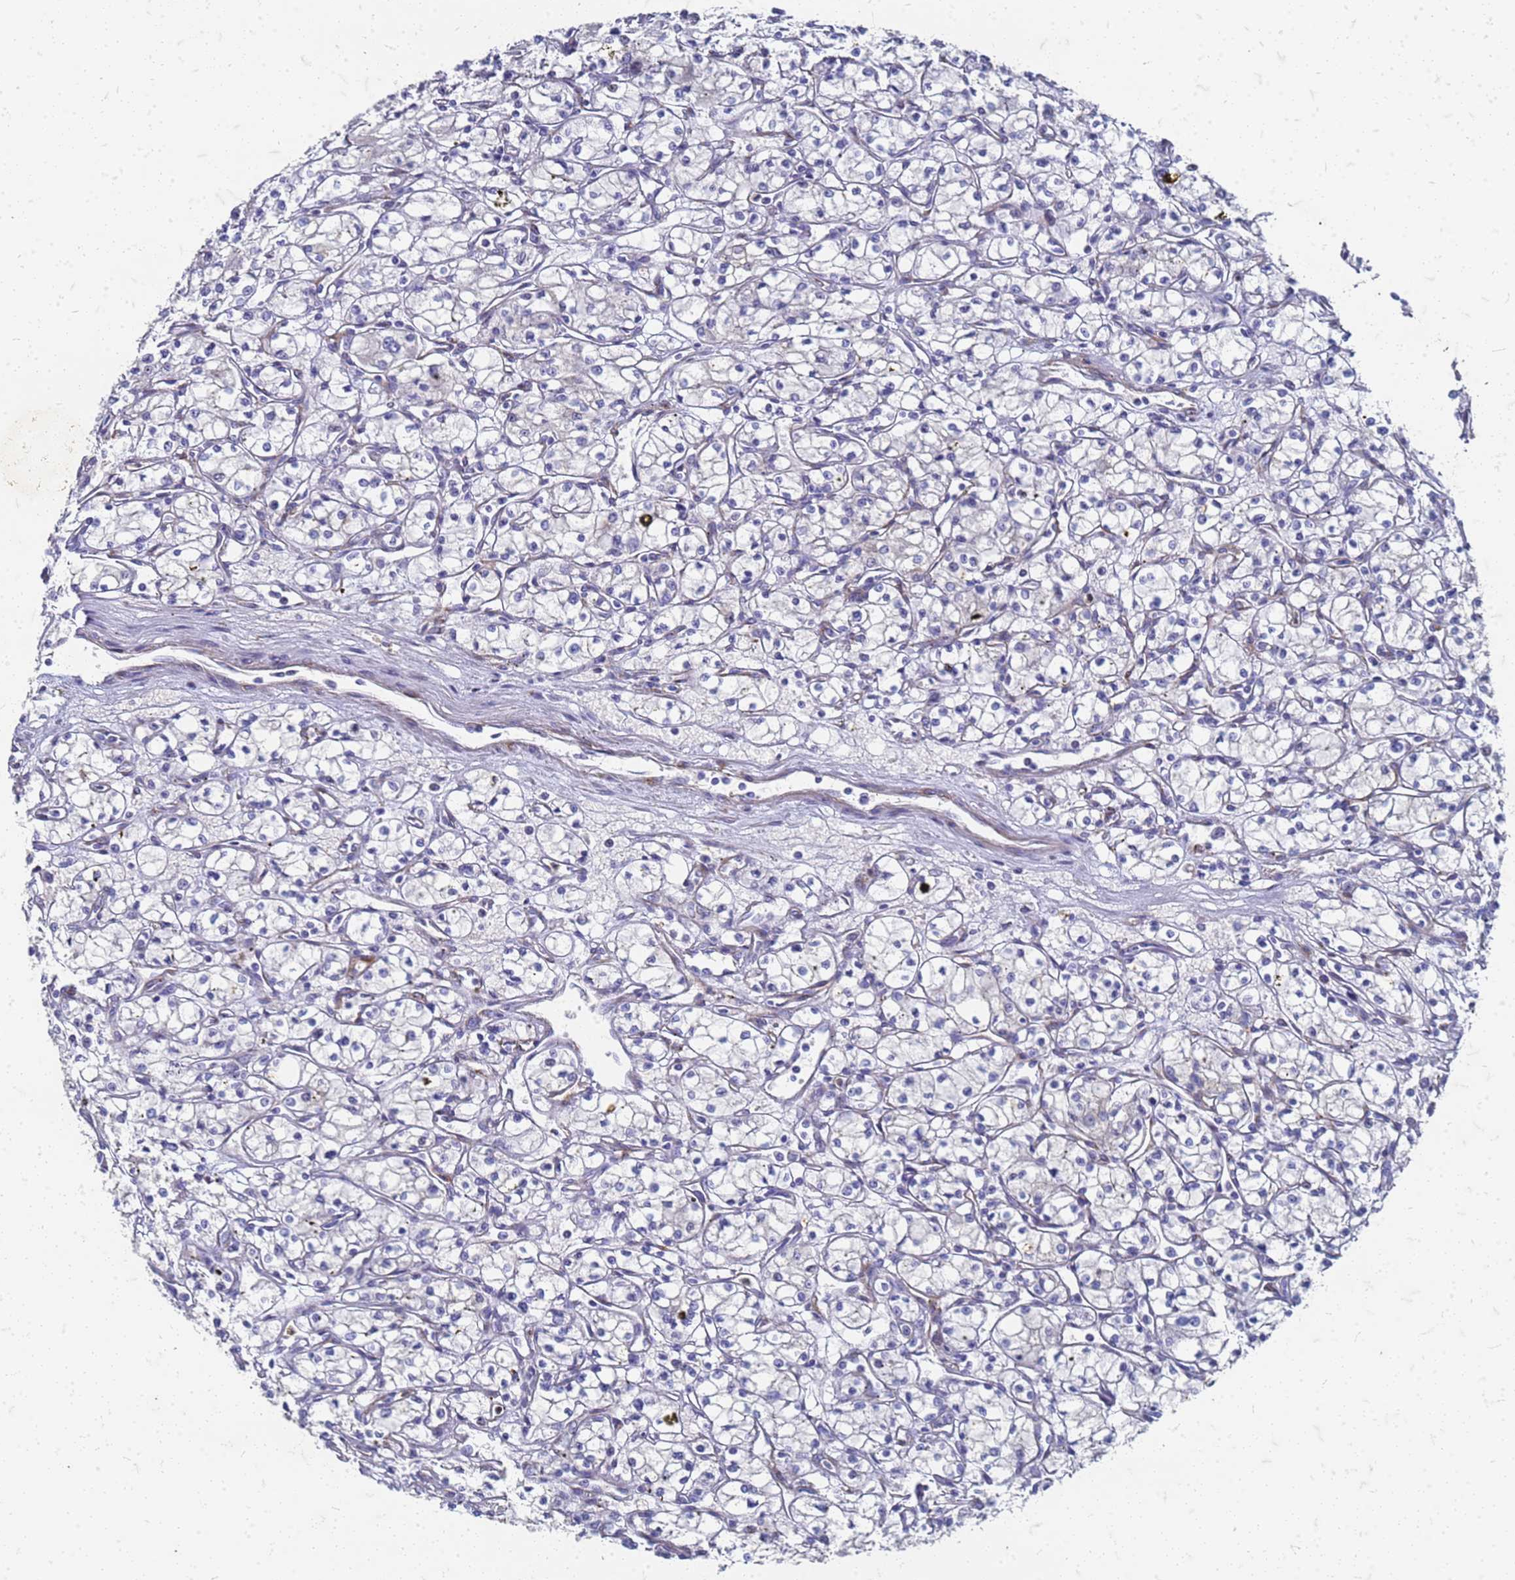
{"staining": {"intensity": "negative", "quantity": "none", "location": "none"}, "tissue": "renal cancer", "cell_type": "Tumor cells", "image_type": "cancer", "snomed": [{"axis": "morphology", "description": "Adenocarcinoma, NOS"}, {"axis": "topography", "description": "Kidney"}], "caption": "The IHC histopathology image has no significant expression in tumor cells of adenocarcinoma (renal) tissue.", "gene": "TRIM64B", "patient": {"sex": "male", "age": 59}}